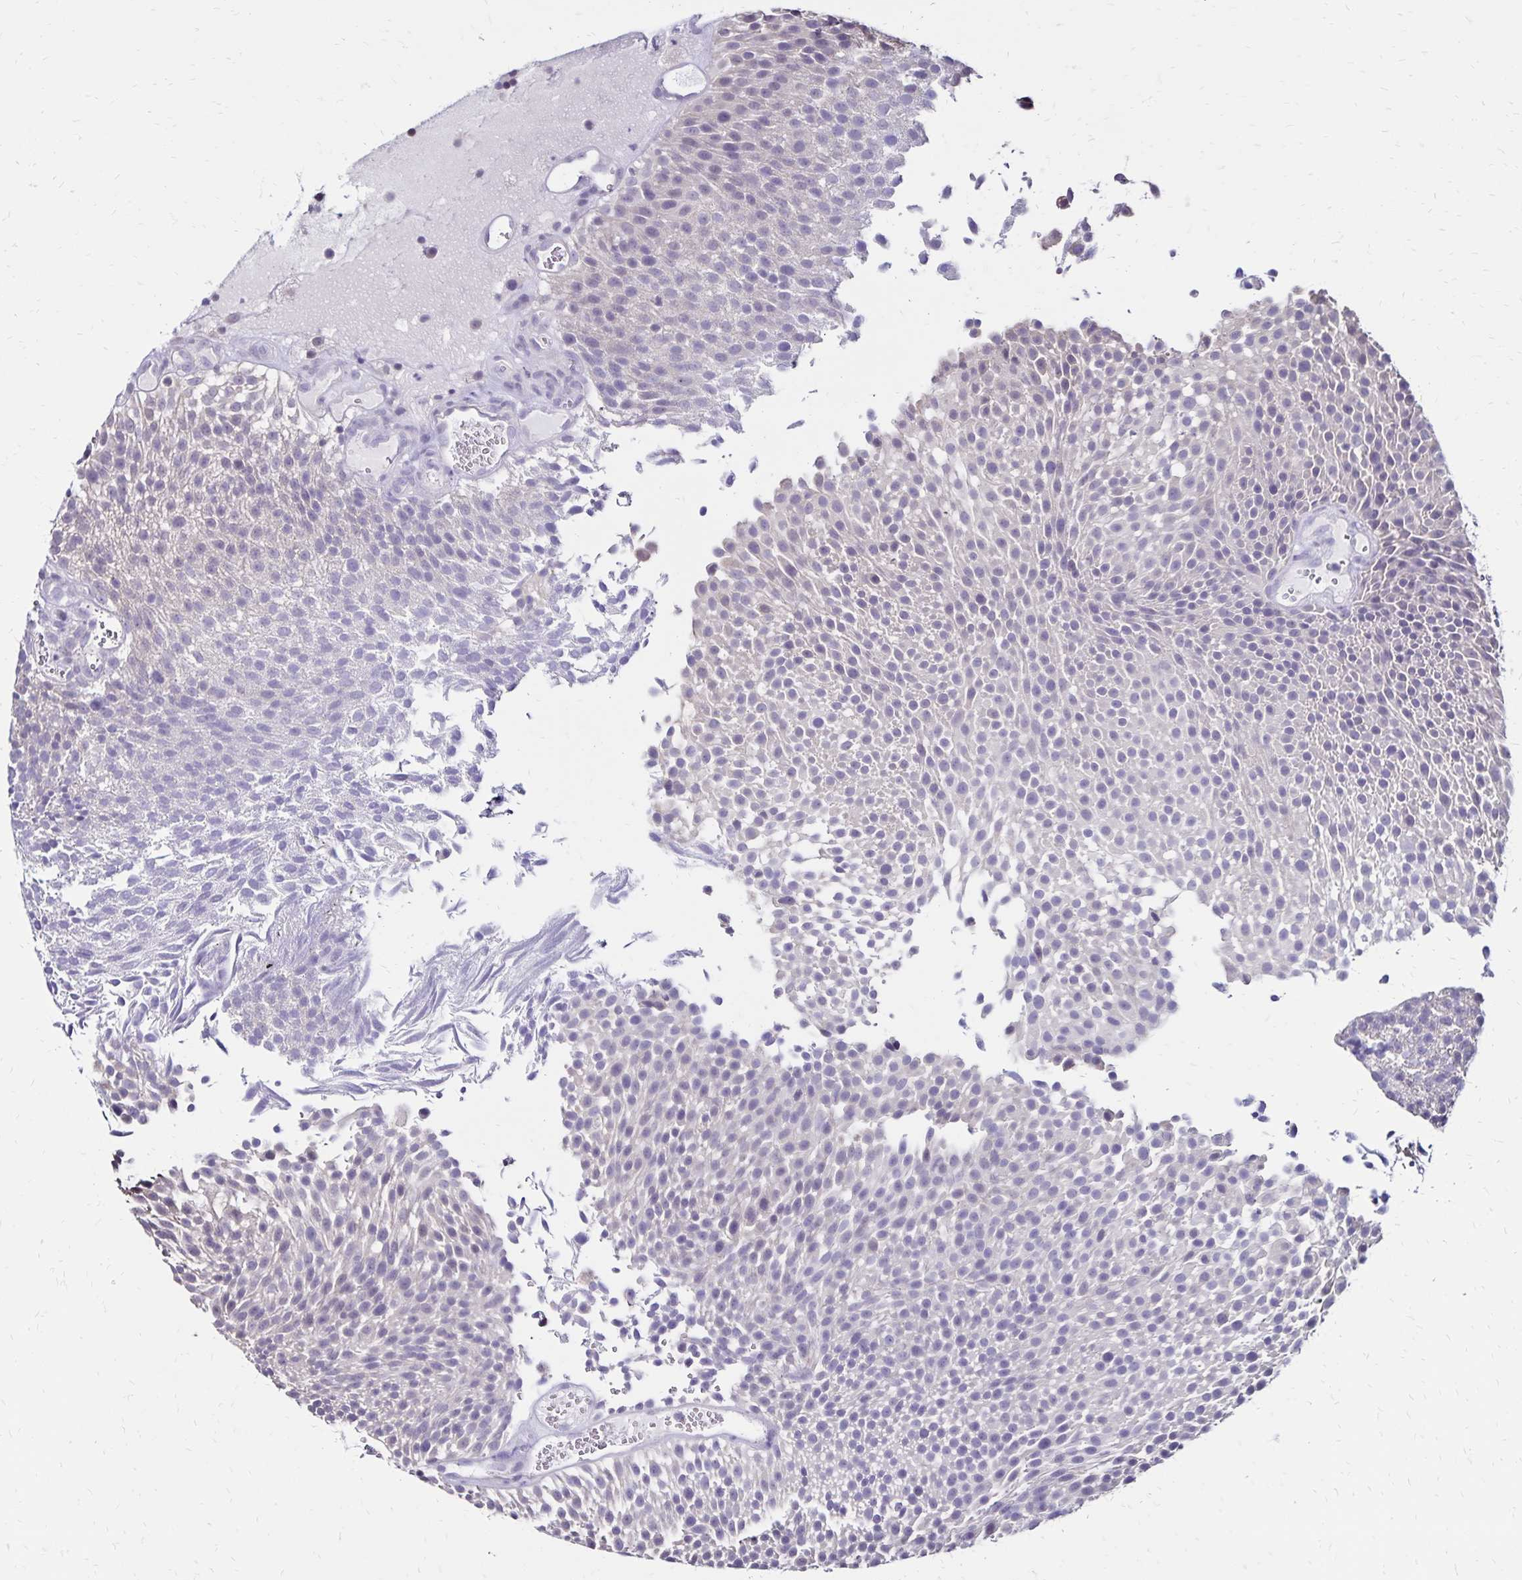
{"staining": {"intensity": "negative", "quantity": "none", "location": "none"}, "tissue": "urothelial cancer", "cell_type": "Tumor cells", "image_type": "cancer", "snomed": [{"axis": "morphology", "description": "Urothelial carcinoma, Low grade"}, {"axis": "topography", "description": "Urinary bladder"}], "caption": "Immunohistochemistry (IHC) image of human urothelial cancer stained for a protein (brown), which shows no staining in tumor cells.", "gene": "SH3GL3", "patient": {"sex": "female", "age": 79}}